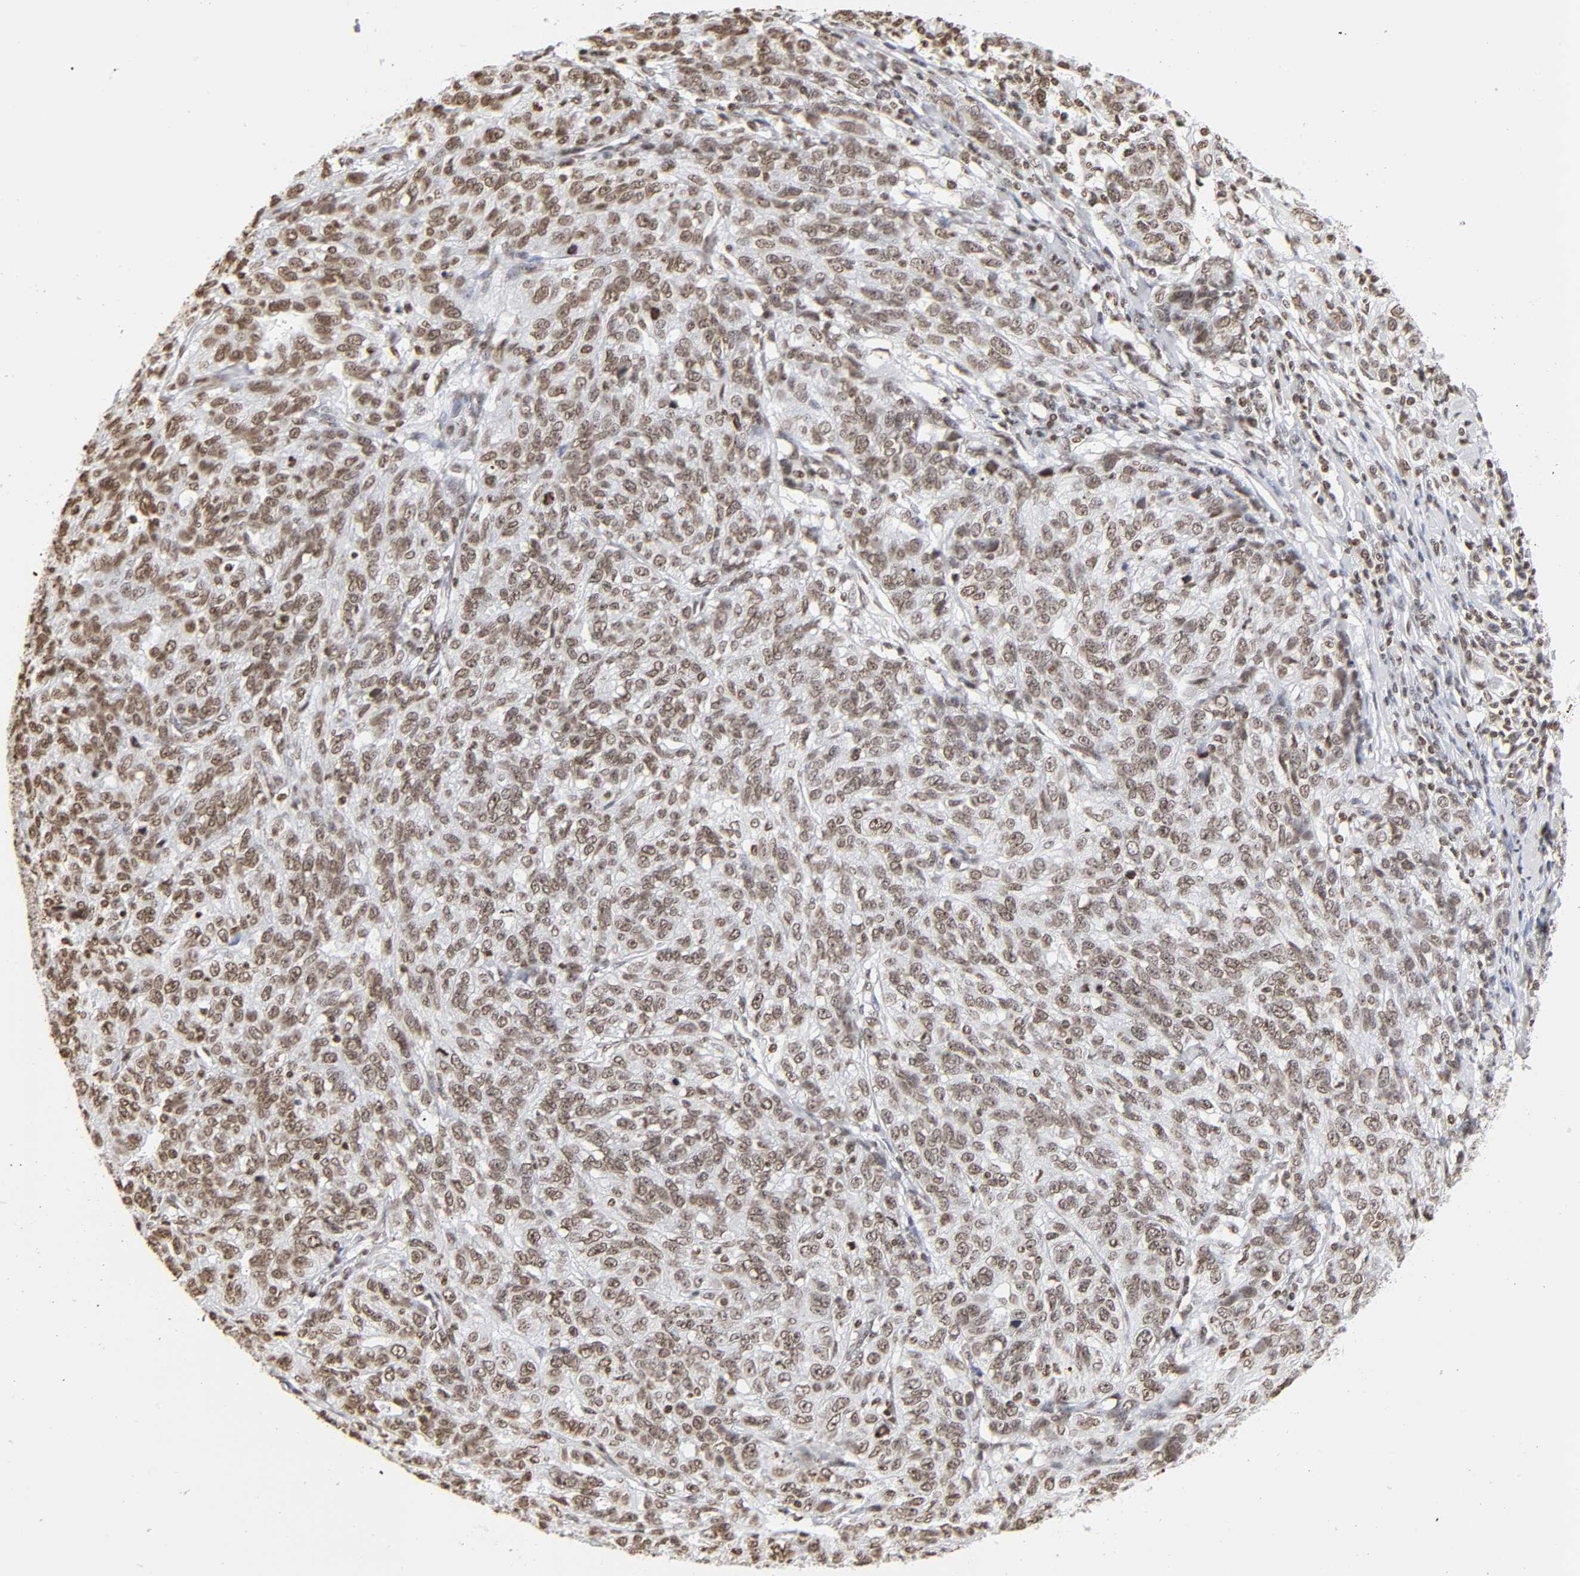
{"staining": {"intensity": "weak", "quantity": ">75%", "location": "nuclear"}, "tissue": "ovarian cancer", "cell_type": "Tumor cells", "image_type": "cancer", "snomed": [{"axis": "morphology", "description": "Cystadenocarcinoma, serous, NOS"}, {"axis": "topography", "description": "Ovary"}], "caption": "Immunohistochemical staining of ovarian serous cystadenocarcinoma reveals low levels of weak nuclear protein staining in about >75% of tumor cells.", "gene": "H2AC12", "patient": {"sex": "female", "age": 71}}